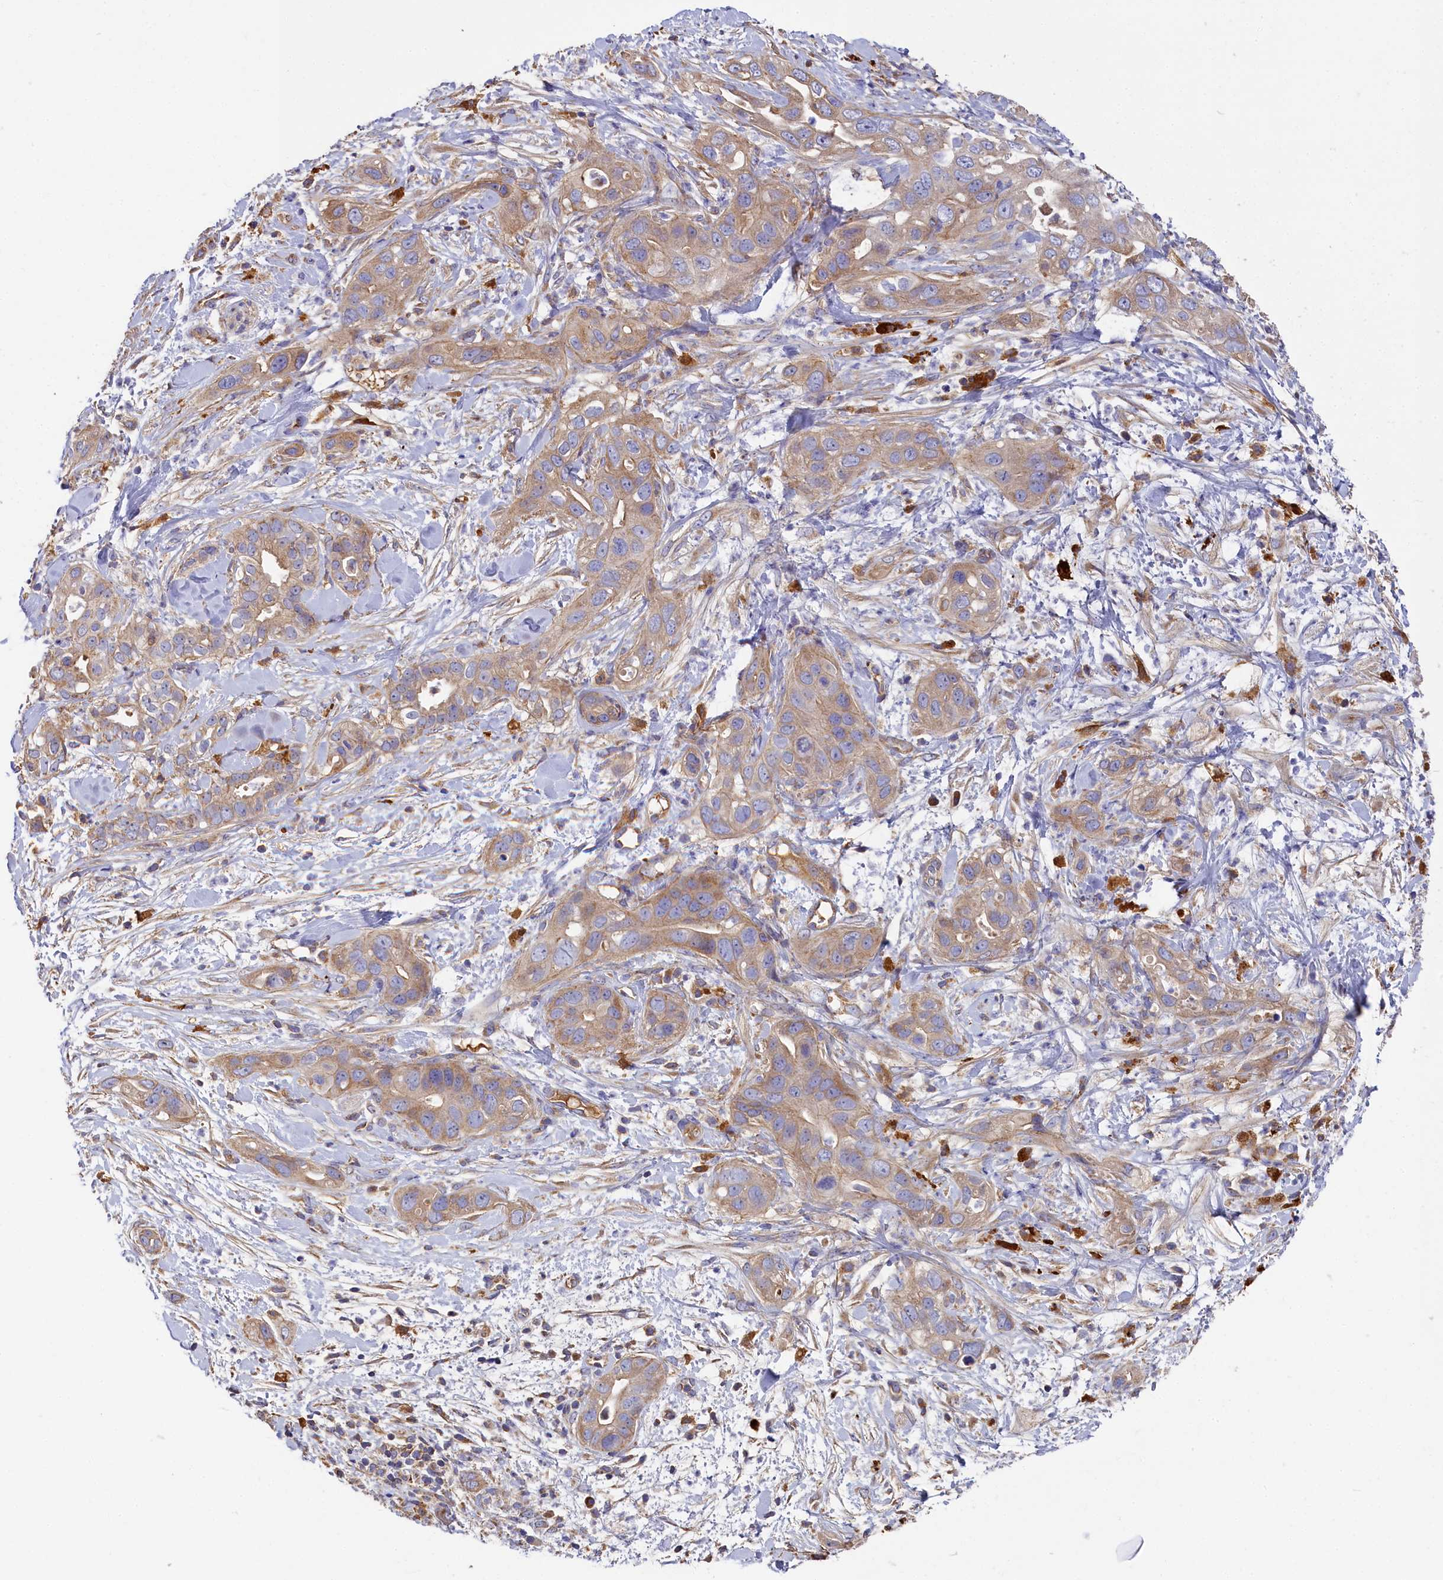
{"staining": {"intensity": "weak", "quantity": ">75%", "location": "cytoplasmic/membranous"}, "tissue": "pancreatic cancer", "cell_type": "Tumor cells", "image_type": "cancer", "snomed": [{"axis": "morphology", "description": "Adenocarcinoma, NOS"}, {"axis": "topography", "description": "Pancreas"}], "caption": "Protein staining of adenocarcinoma (pancreatic) tissue exhibits weak cytoplasmic/membranous positivity in approximately >75% of tumor cells. (DAB (3,3'-diaminobenzidine) IHC with brightfield microscopy, high magnification).", "gene": "SEC31B", "patient": {"sex": "female", "age": 78}}